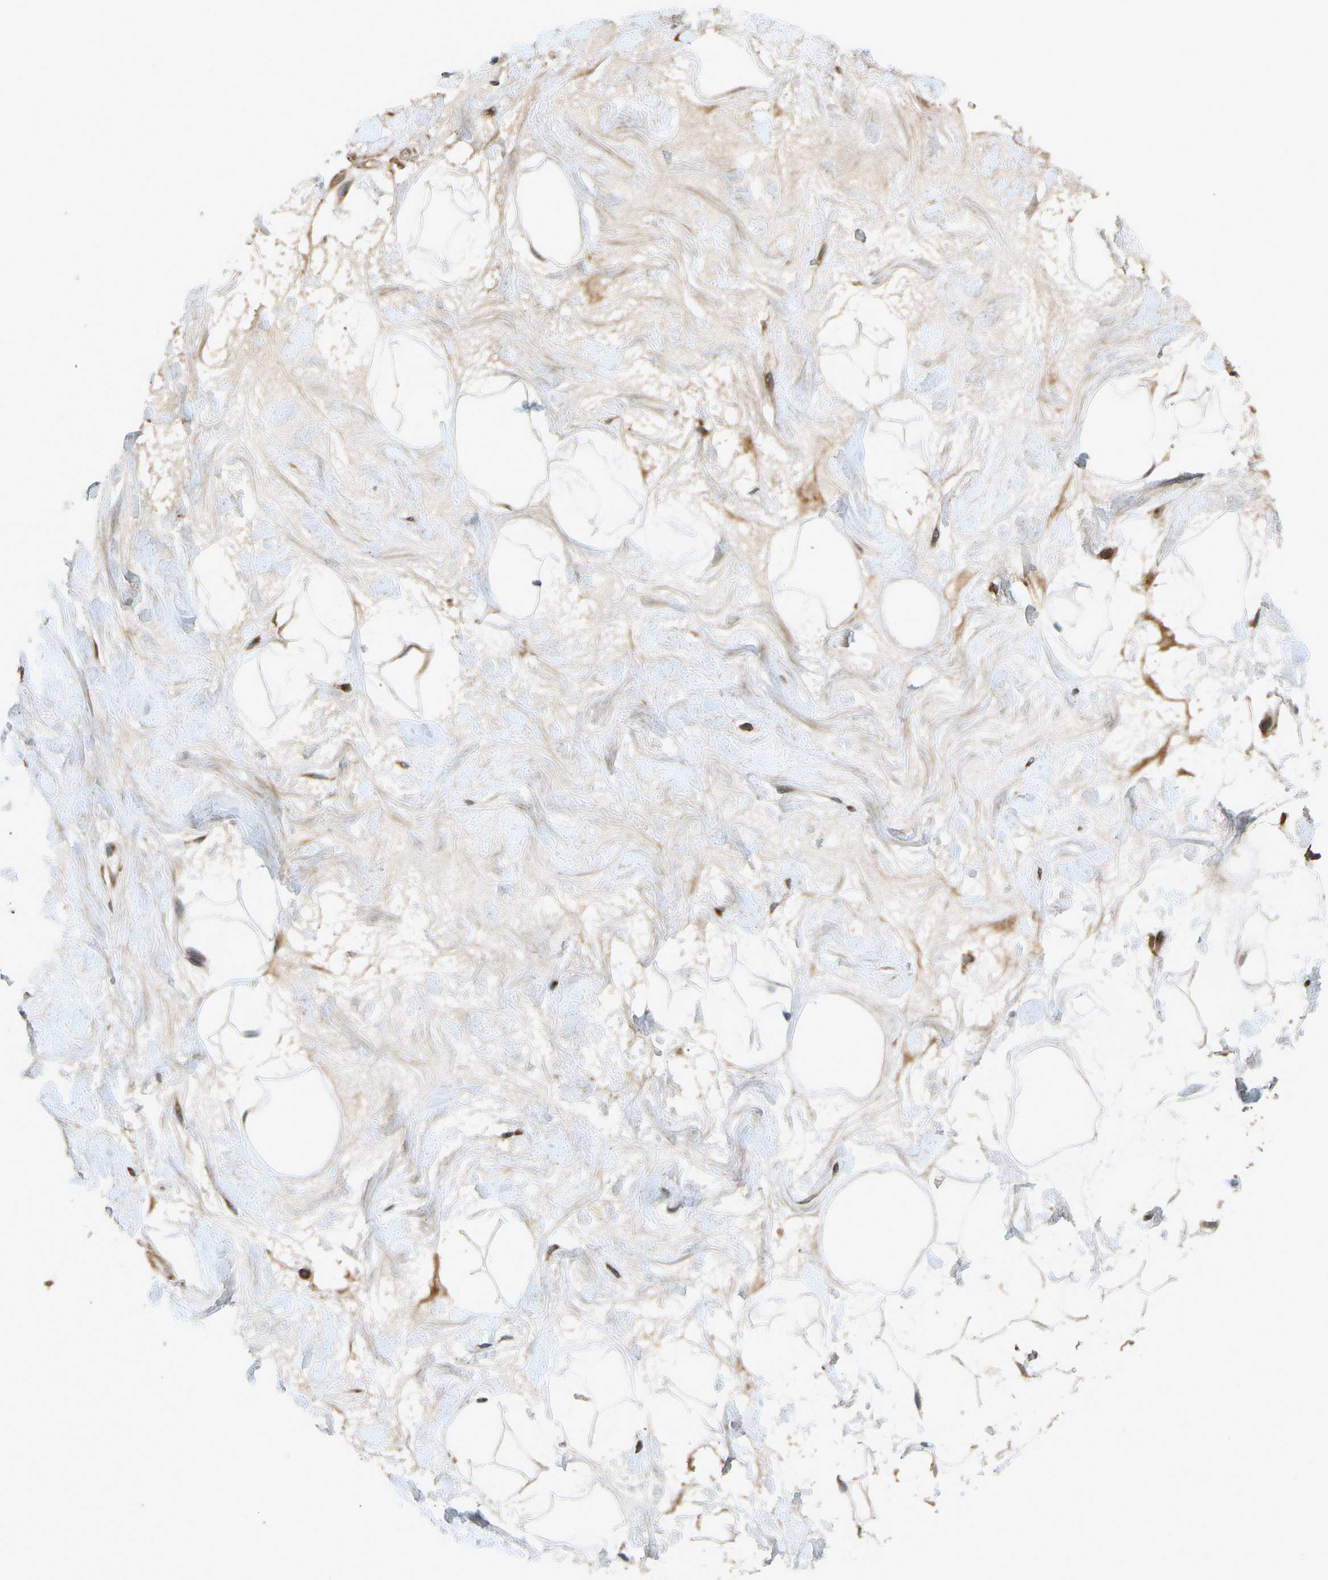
{"staining": {"intensity": "moderate", "quantity": ">75%", "location": "cytoplasmic/membranous"}, "tissue": "breast", "cell_type": "Adipocytes", "image_type": "normal", "snomed": [{"axis": "morphology", "description": "Normal tissue, NOS"}, {"axis": "morphology", "description": "Lobular carcinoma"}, {"axis": "topography", "description": "Breast"}], "caption": "Breast stained with a brown dye reveals moderate cytoplasmic/membranous positive positivity in about >75% of adipocytes.", "gene": "RPN2", "patient": {"sex": "female", "age": 59}}